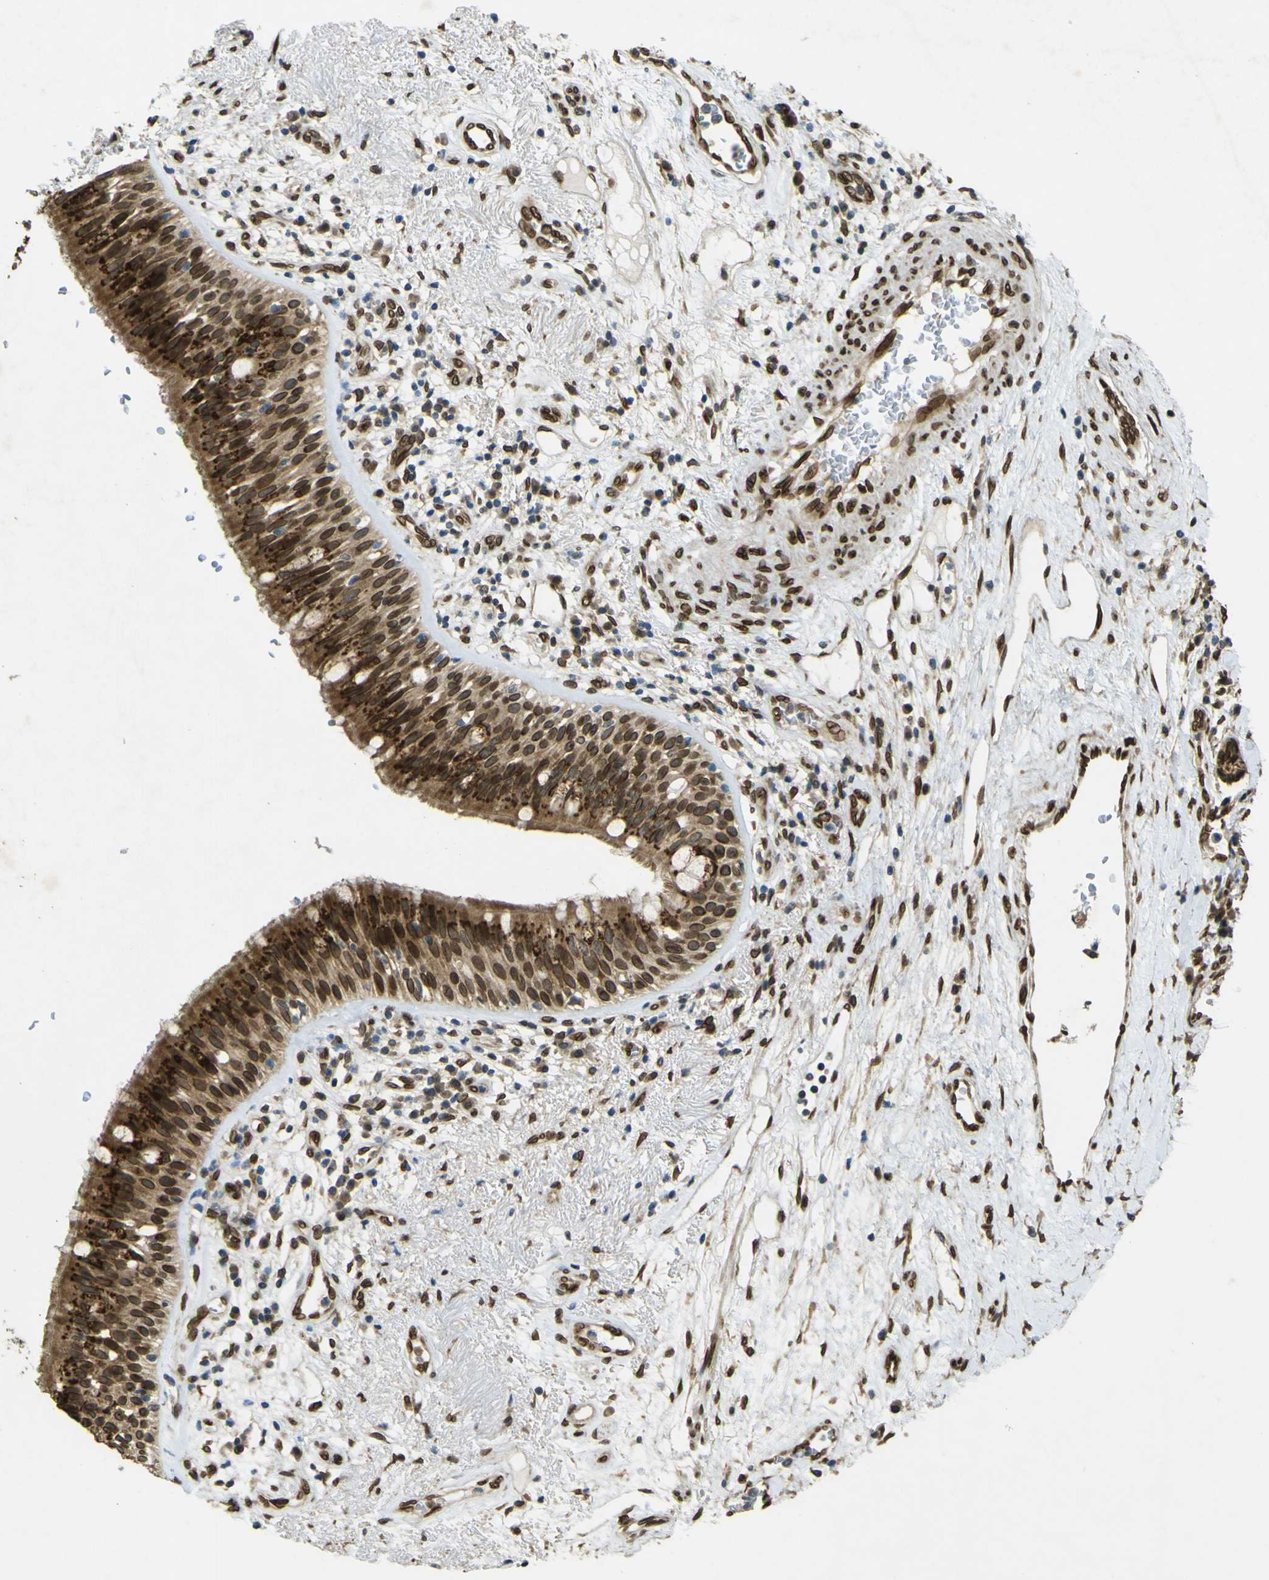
{"staining": {"intensity": "strong", "quantity": ">75%", "location": "cytoplasmic/membranous,nuclear"}, "tissue": "bronchus", "cell_type": "Respiratory epithelial cells", "image_type": "normal", "snomed": [{"axis": "morphology", "description": "Normal tissue, NOS"}, {"axis": "morphology", "description": "Adenocarcinoma, NOS"}, {"axis": "morphology", "description": "Adenocarcinoma, metastatic, NOS"}, {"axis": "topography", "description": "Lymph node"}, {"axis": "topography", "description": "Bronchus"}, {"axis": "topography", "description": "Lung"}], "caption": "IHC of unremarkable human bronchus displays high levels of strong cytoplasmic/membranous,nuclear expression in approximately >75% of respiratory epithelial cells.", "gene": "GALNT1", "patient": {"sex": "female", "age": 54}}